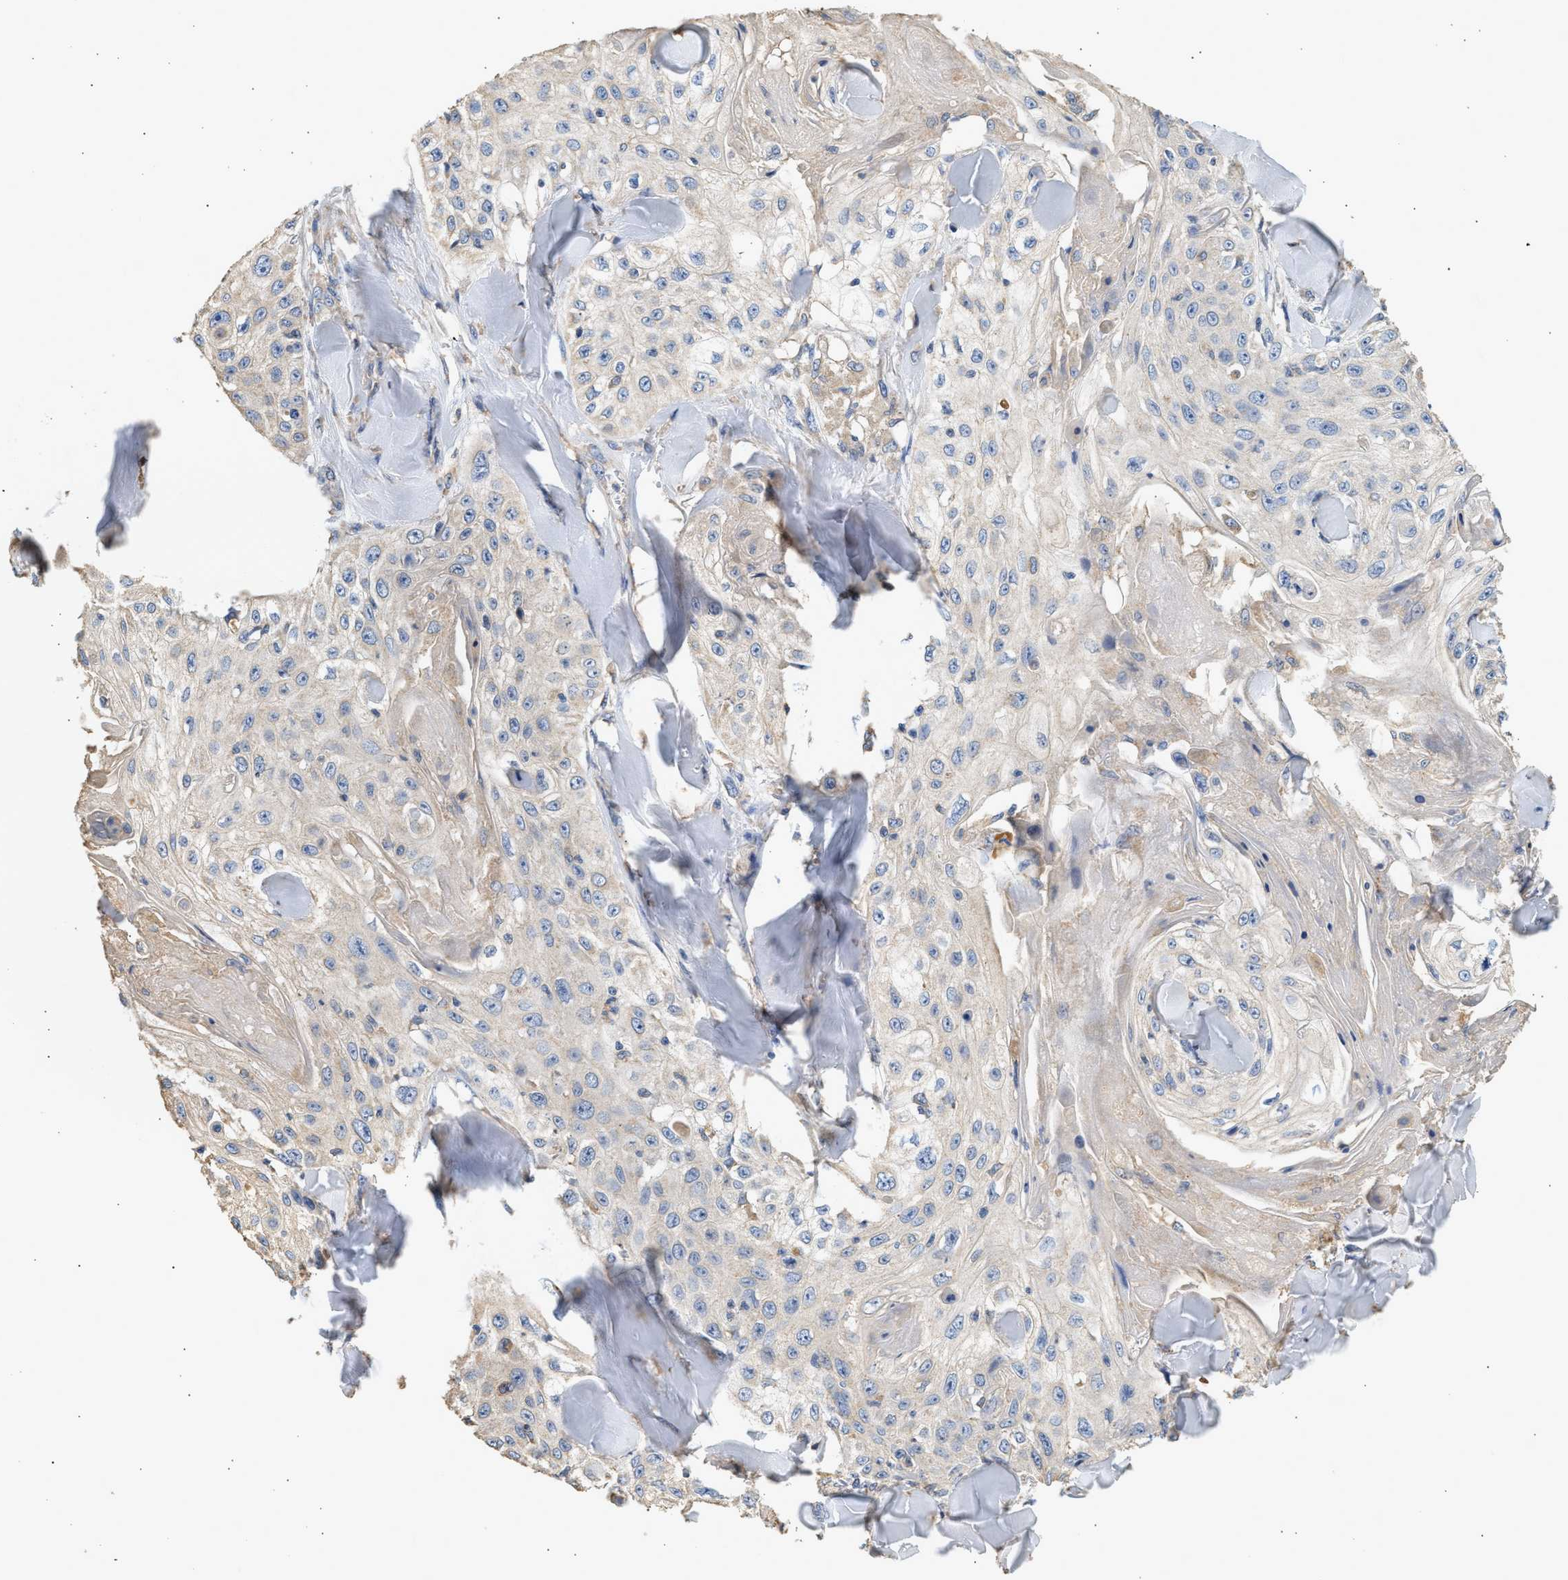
{"staining": {"intensity": "negative", "quantity": "none", "location": "none"}, "tissue": "skin cancer", "cell_type": "Tumor cells", "image_type": "cancer", "snomed": [{"axis": "morphology", "description": "Squamous cell carcinoma, NOS"}, {"axis": "topography", "description": "Skin"}], "caption": "This is an IHC image of skin squamous cell carcinoma. There is no expression in tumor cells.", "gene": "WDR31", "patient": {"sex": "male", "age": 86}}